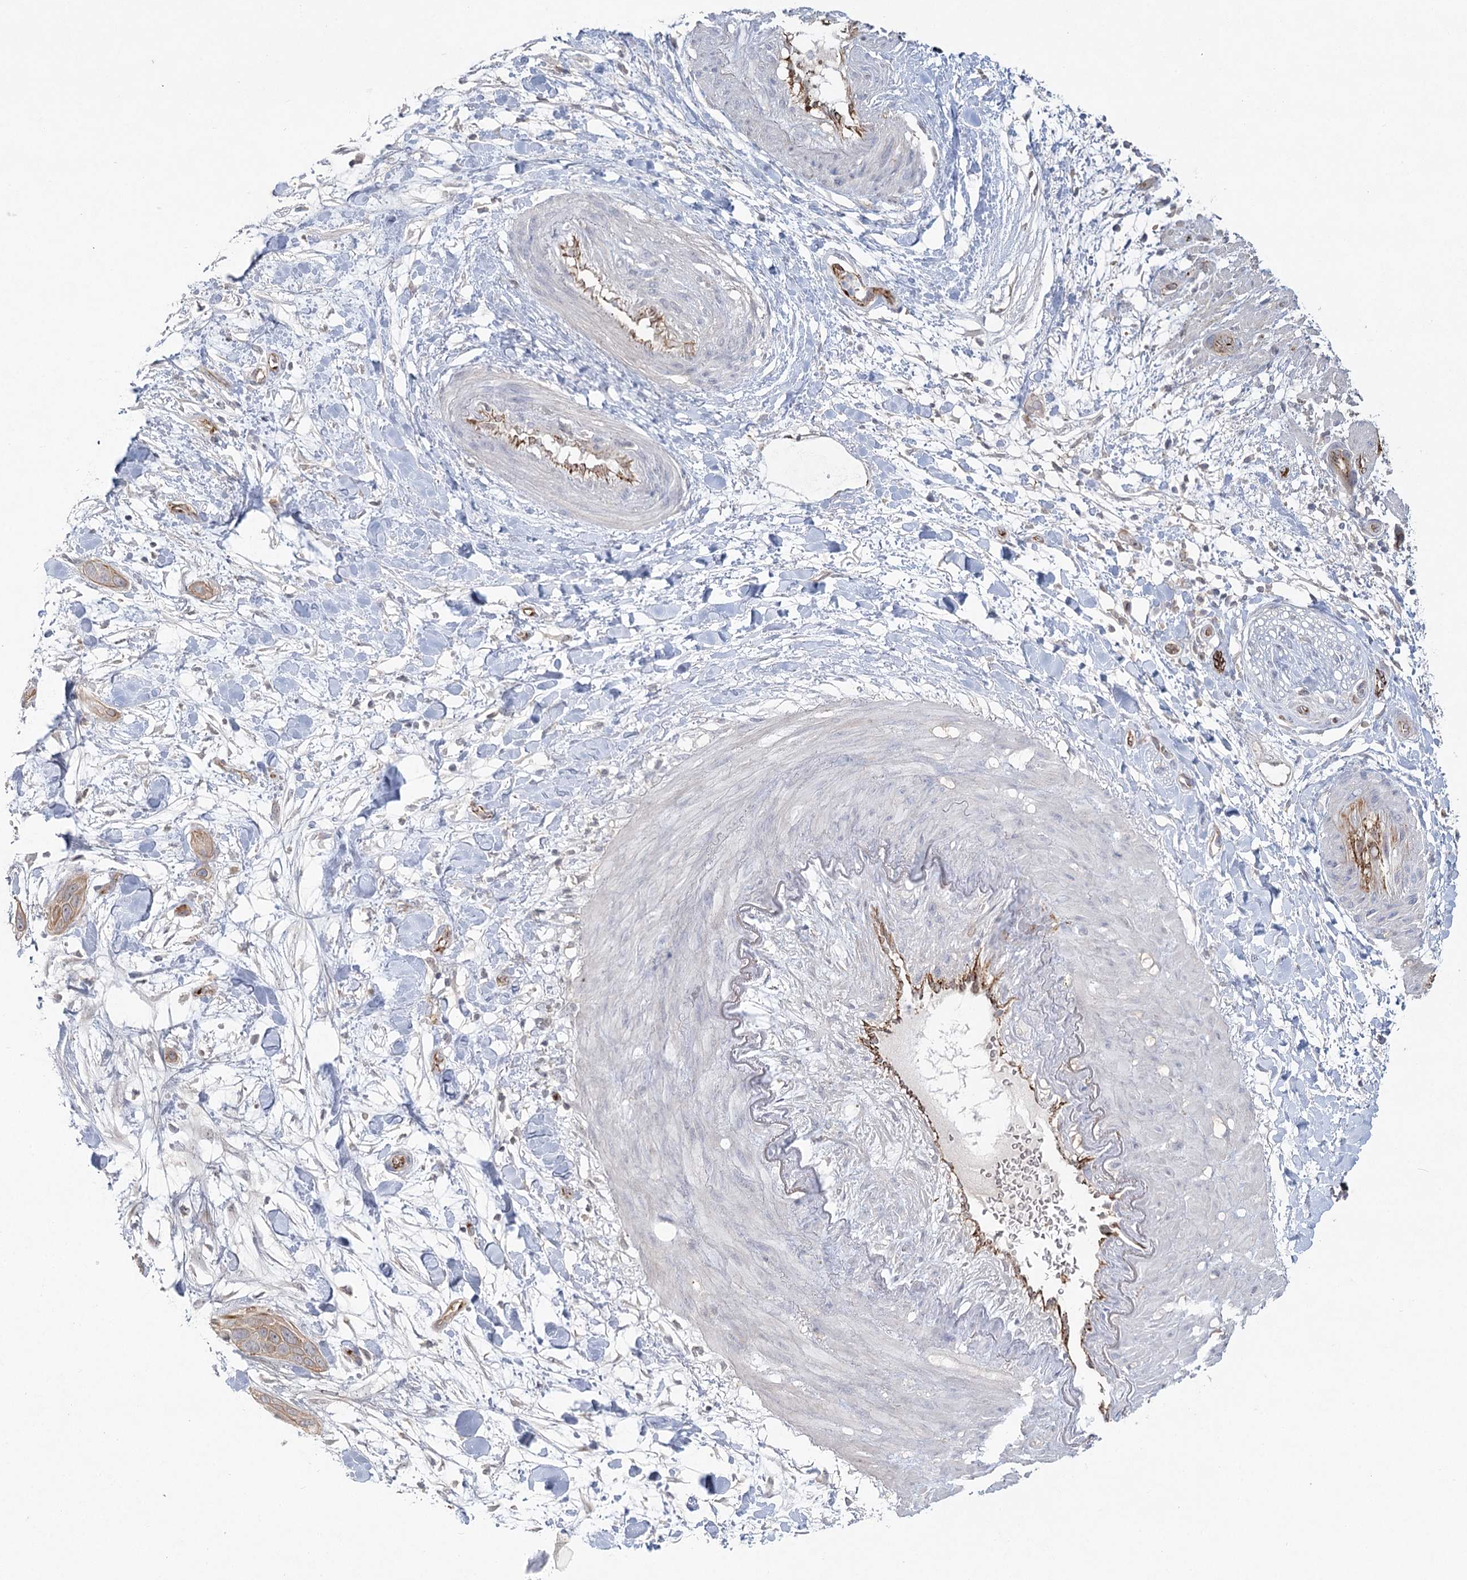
{"staining": {"intensity": "weak", "quantity": "25%-75%", "location": "cytoplasmic/membranous"}, "tissue": "pancreatic cancer", "cell_type": "Tumor cells", "image_type": "cancer", "snomed": [{"axis": "morphology", "description": "Adenocarcinoma, NOS"}, {"axis": "topography", "description": "Pancreas"}], "caption": "This photomicrograph reveals immunohistochemistry (IHC) staining of human pancreatic adenocarcinoma, with low weak cytoplasmic/membranous staining in approximately 25%-75% of tumor cells.", "gene": "KBTBD4", "patient": {"sex": "female", "age": 60}}